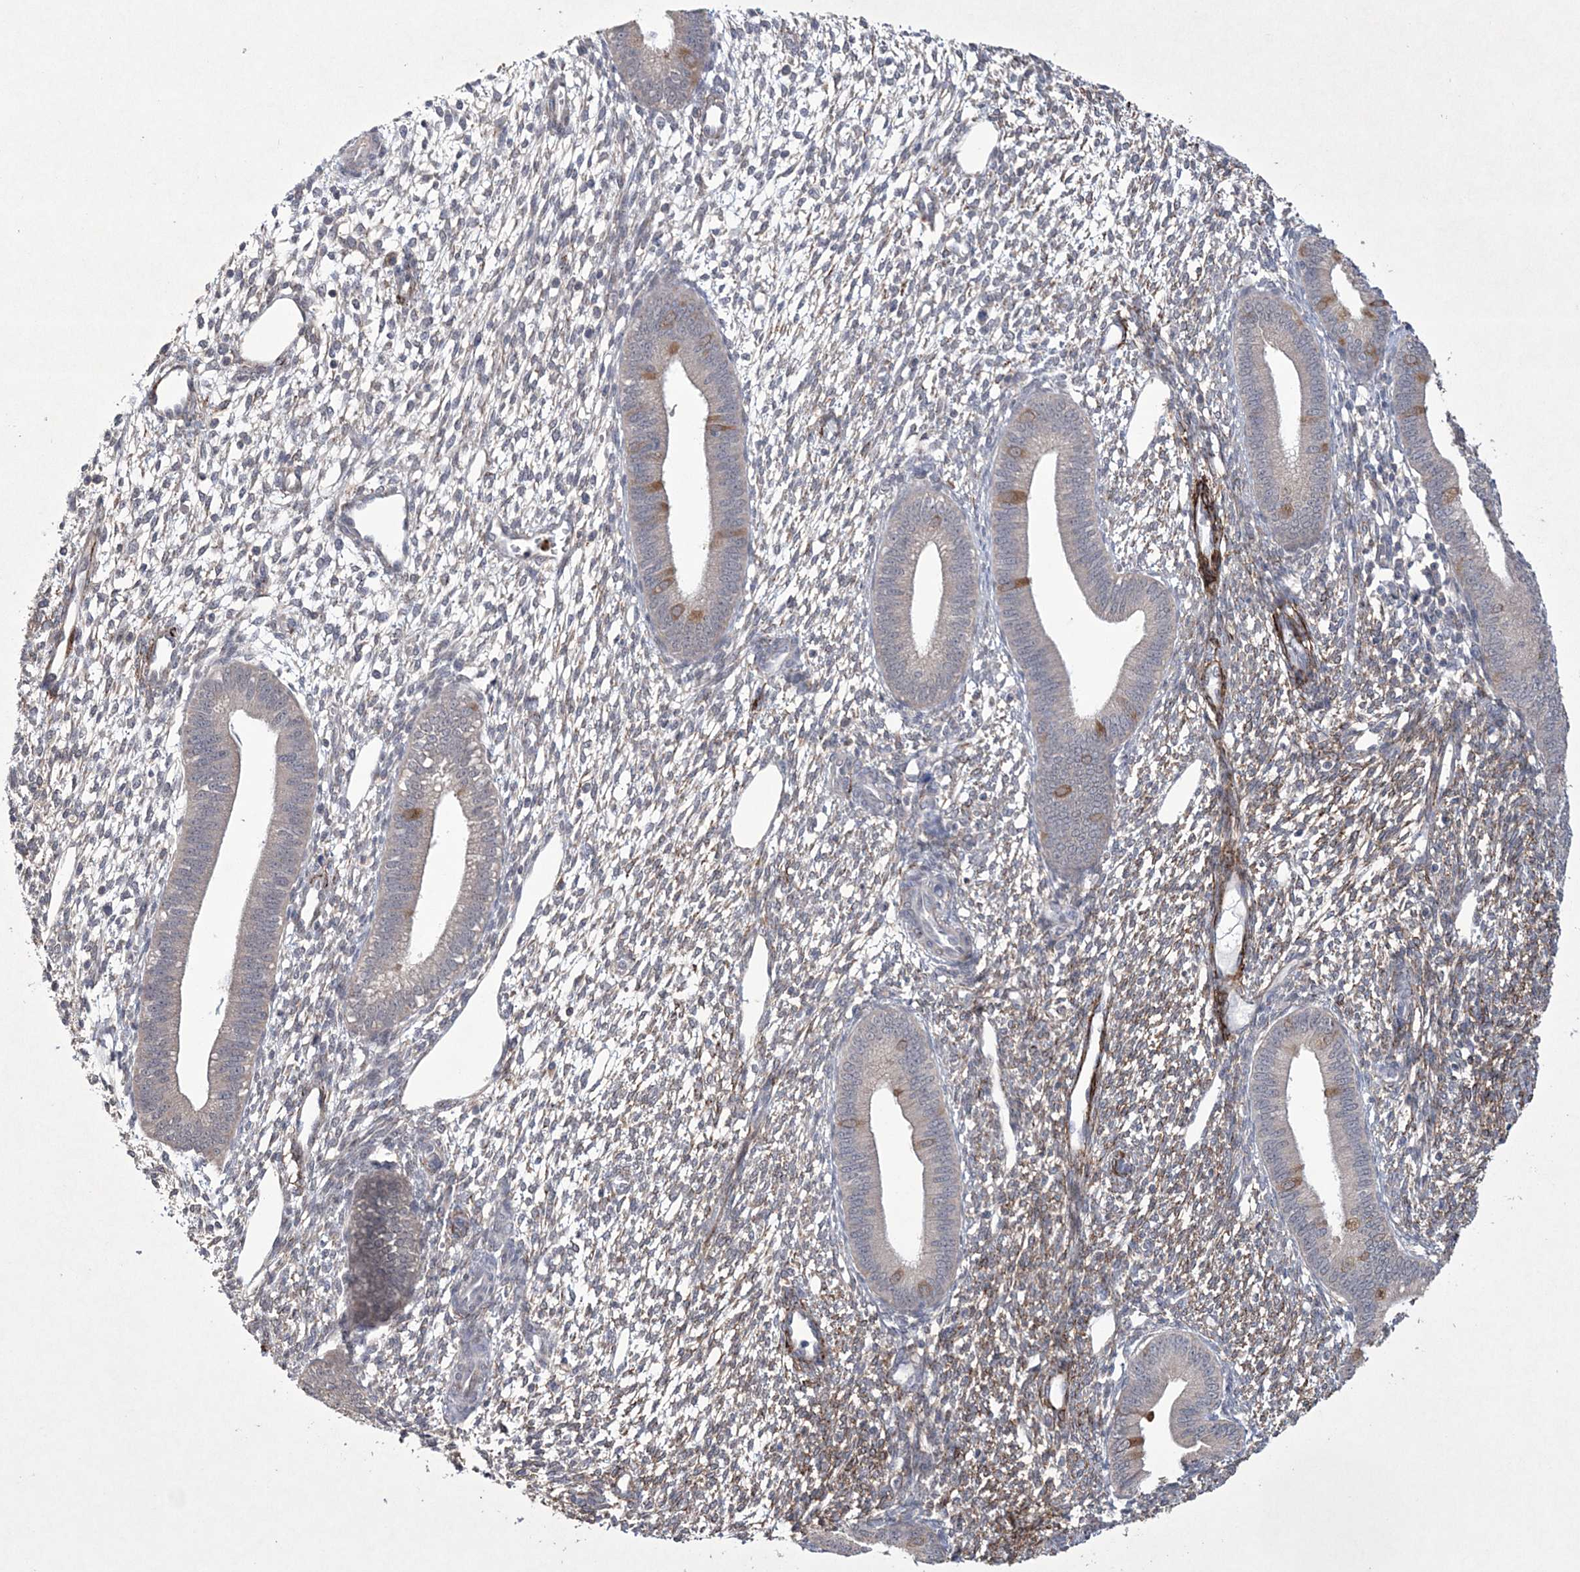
{"staining": {"intensity": "weak", "quantity": "<25%", "location": "cytoplasmic/membranous"}, "tissue": "endometrium", "cell_type": "Cells in endometrial stroma", "image_type": "normal", "snomed": [{"axis": "morphology", "description": "Normal tissue, NOS"}, {"axis": "topography", "description": "Endometrium"}], "caption": "A histopathology image of endometrium stained for a protein shows no brown staining in cells in endometrial stroma. Brightfield microscopy of immunohistochemistry stained with DAB (3,3'-diaminobenzidine) (brown) and hematoxylin (blue), captured at high magnification.", "gene": "DPCD", "patient": {"sex": "female", "age": 46}}